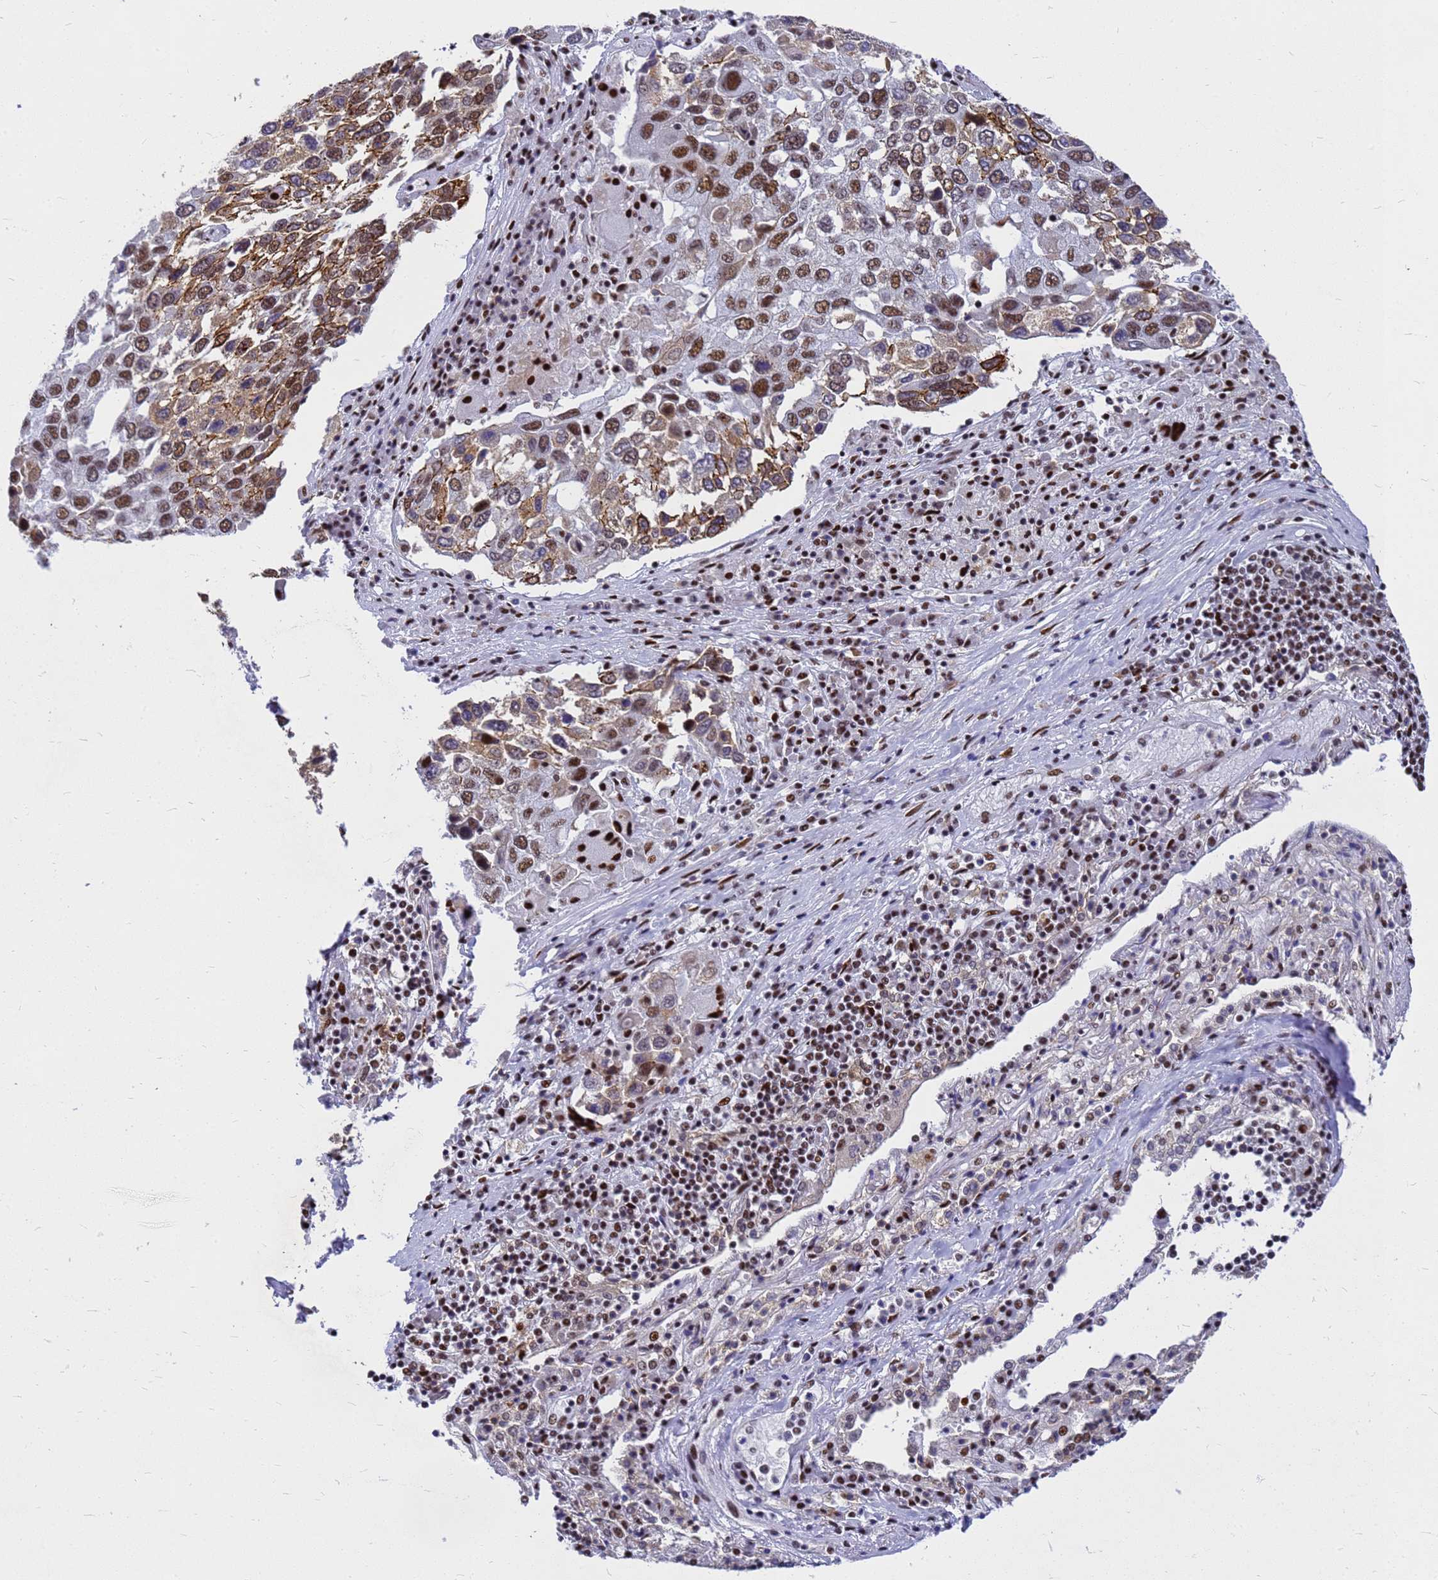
{"staining": {"intensity": "moderate", "quantity": ">75%", "location": "cytoplasmic/membranous,nuclear"}, "tissue": "lung cancer", "cell_type": "Tumor cells", "image_type": "cancer", "snomed": [{"axis": "morphology", "description": "Squamous cell carcinoma, NOS"}, {"axis": "topography", "description": "Lung"}], "caption": "DAB immunohistochemical staining of human lung cancer displays moderate cytoplasmic/membranous and nuclear protein staining in approximately >75% of tumor cells. (IHC, brightfield microscopy, high magnification).", "gene": "SART3", "patient": {"sex": "male", "age": 65}}